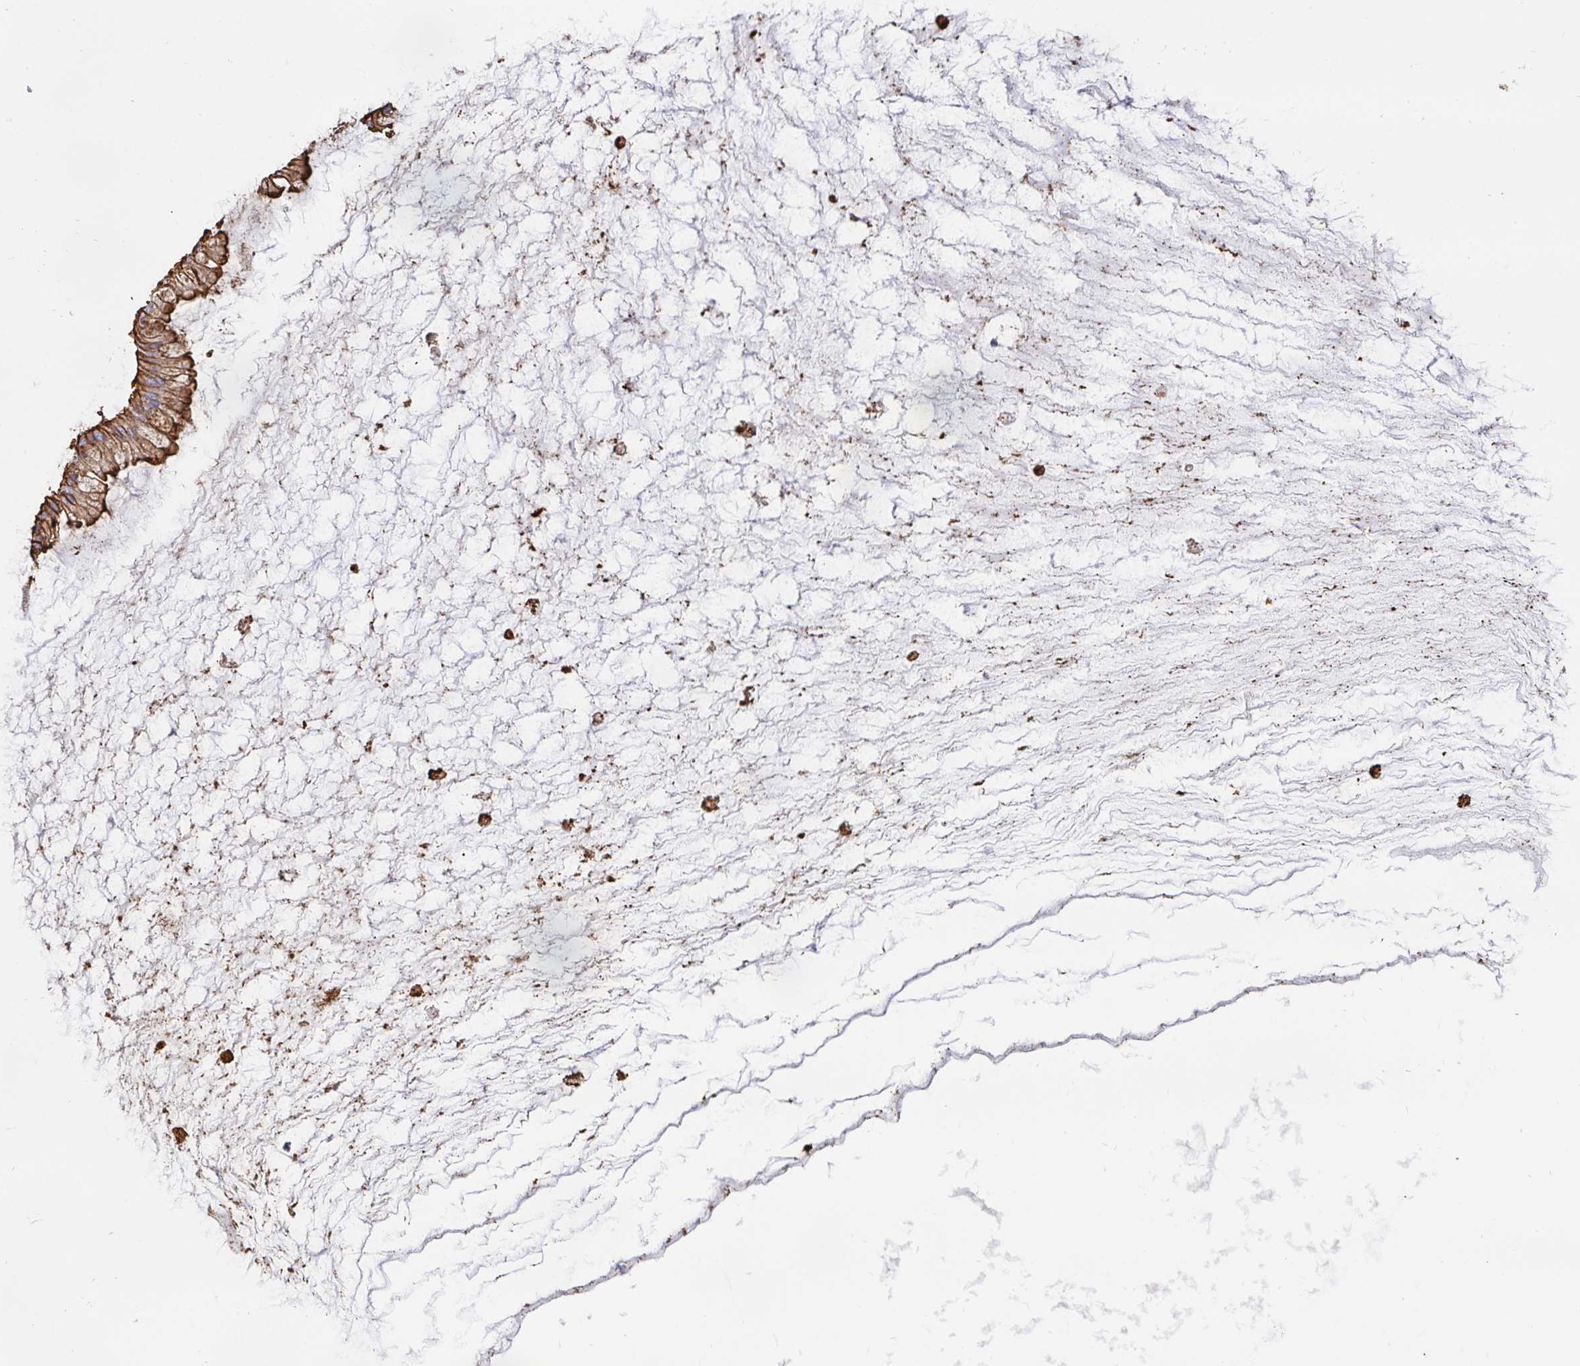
{"staining": {"intensity": "strong", "quantity": ">75%", "location": "cytoplasmic/membranous"}, "tissue": "ovarian cancer", "cell_type": "Tumor cells", "image_type": "cancer", "snomed": [{"axis": "morphology", "description": "Cystadenocarcinoma, mucinous, NOS"}, {"axis": "topography", "description": "Ovary"}], "caption": "Immunohistochemistry (IHC) of ovarian mucinous cystadenocarcinoma reveals high levels of strong cytoplasmic/membranous expression in about >75% of tumor cells.", "gene": "ANXA2", "patient": {"sex": "female", "age": 73}}